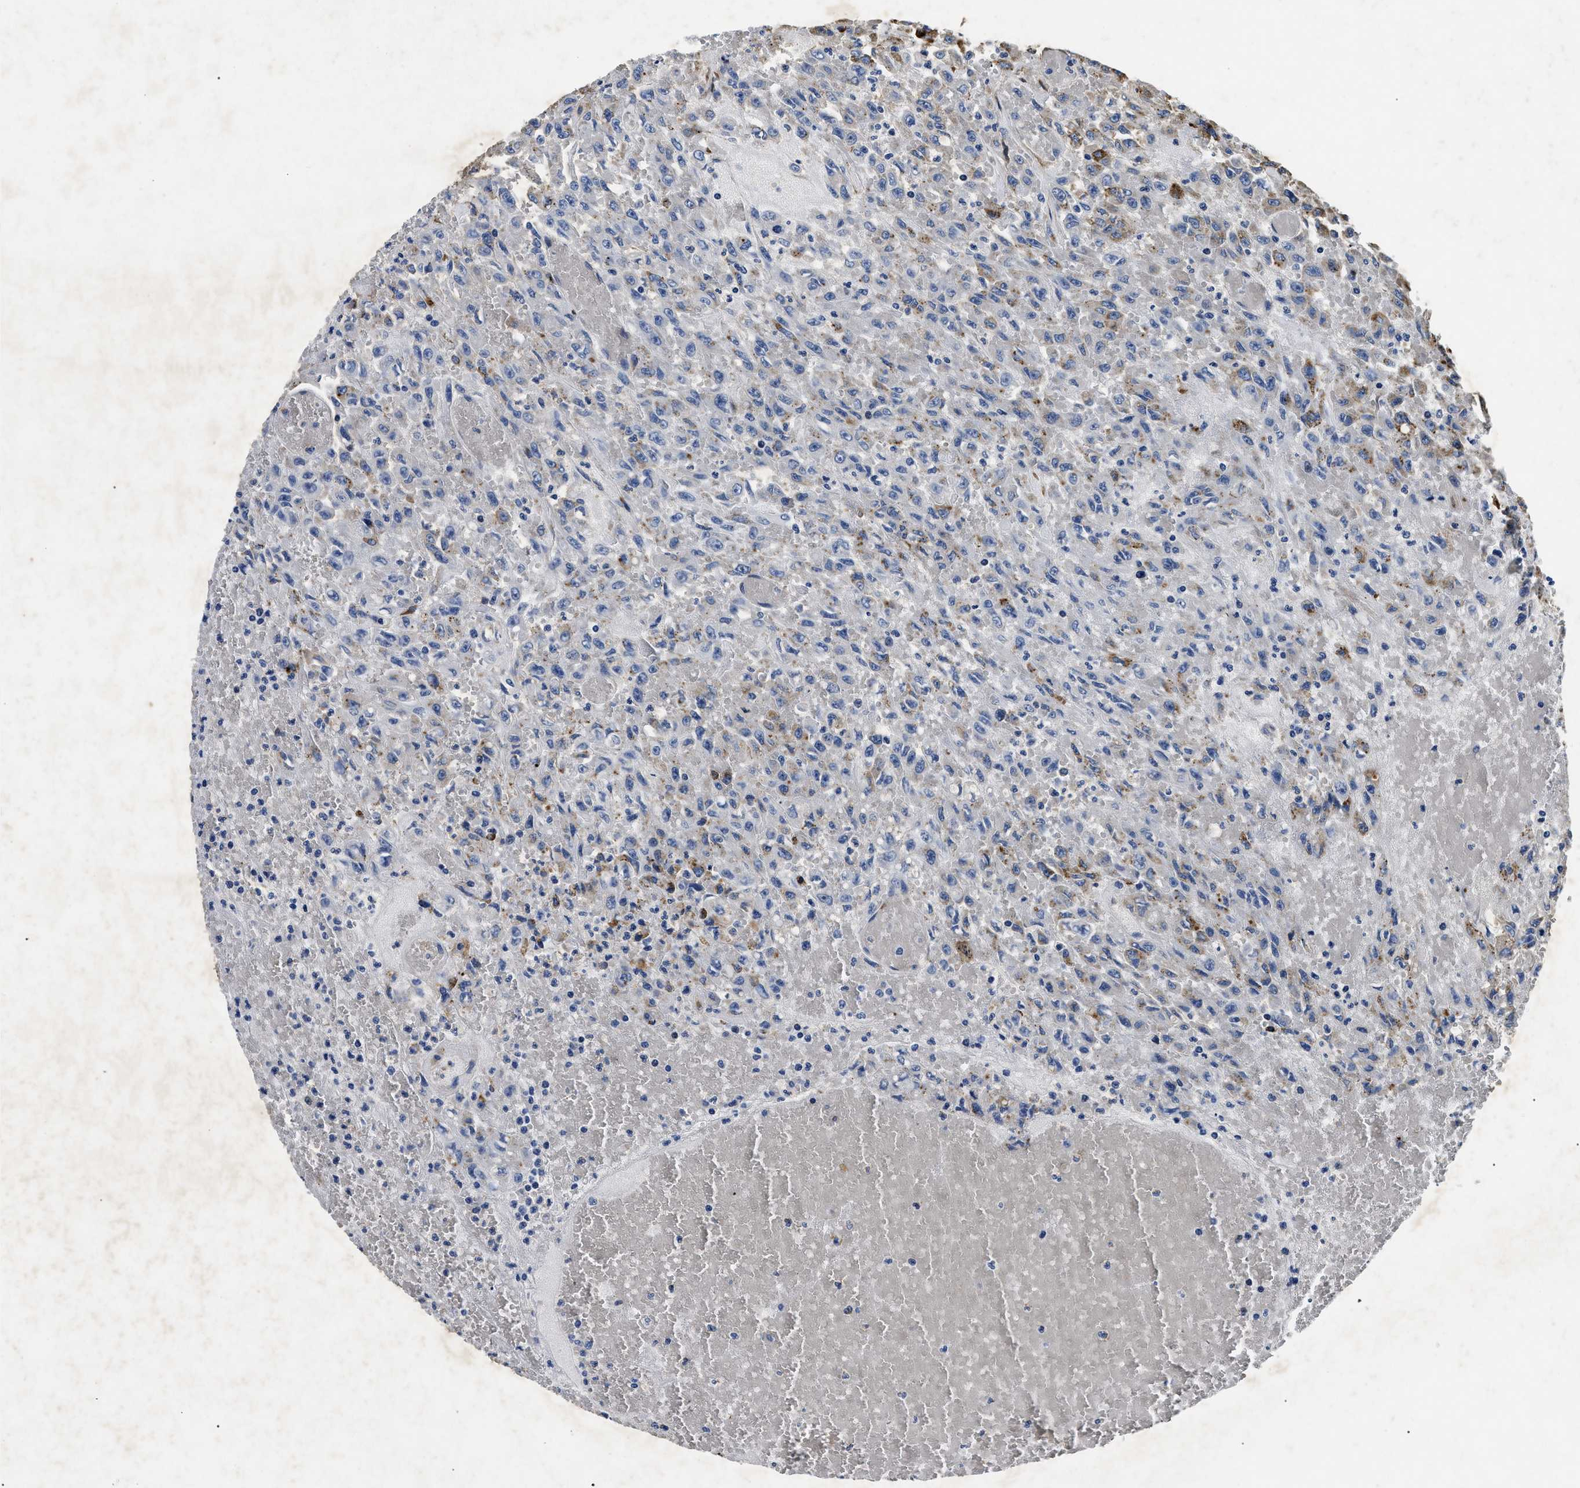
{"staining": {"intensity": "moderate", "quantity": "<25%", "location": "cytoplasmic/membranous"}, "tissue": "urothelial cancer", "cell_type": "Tumor cells", "image_type": "cancer", "snomed": [{"axis": "morphology", "description": "Urothelial carcinoma, High grade"}, {"axis": "topography", "description": "Urinary bladder"}], "caption": "An image of human urothelial cancer stained for a protein shows moderate cytoplasmic/membranous brown staining in tumor cells.", "gene": "LAMA3", "patient": {"sex": "male", "age": 46}}